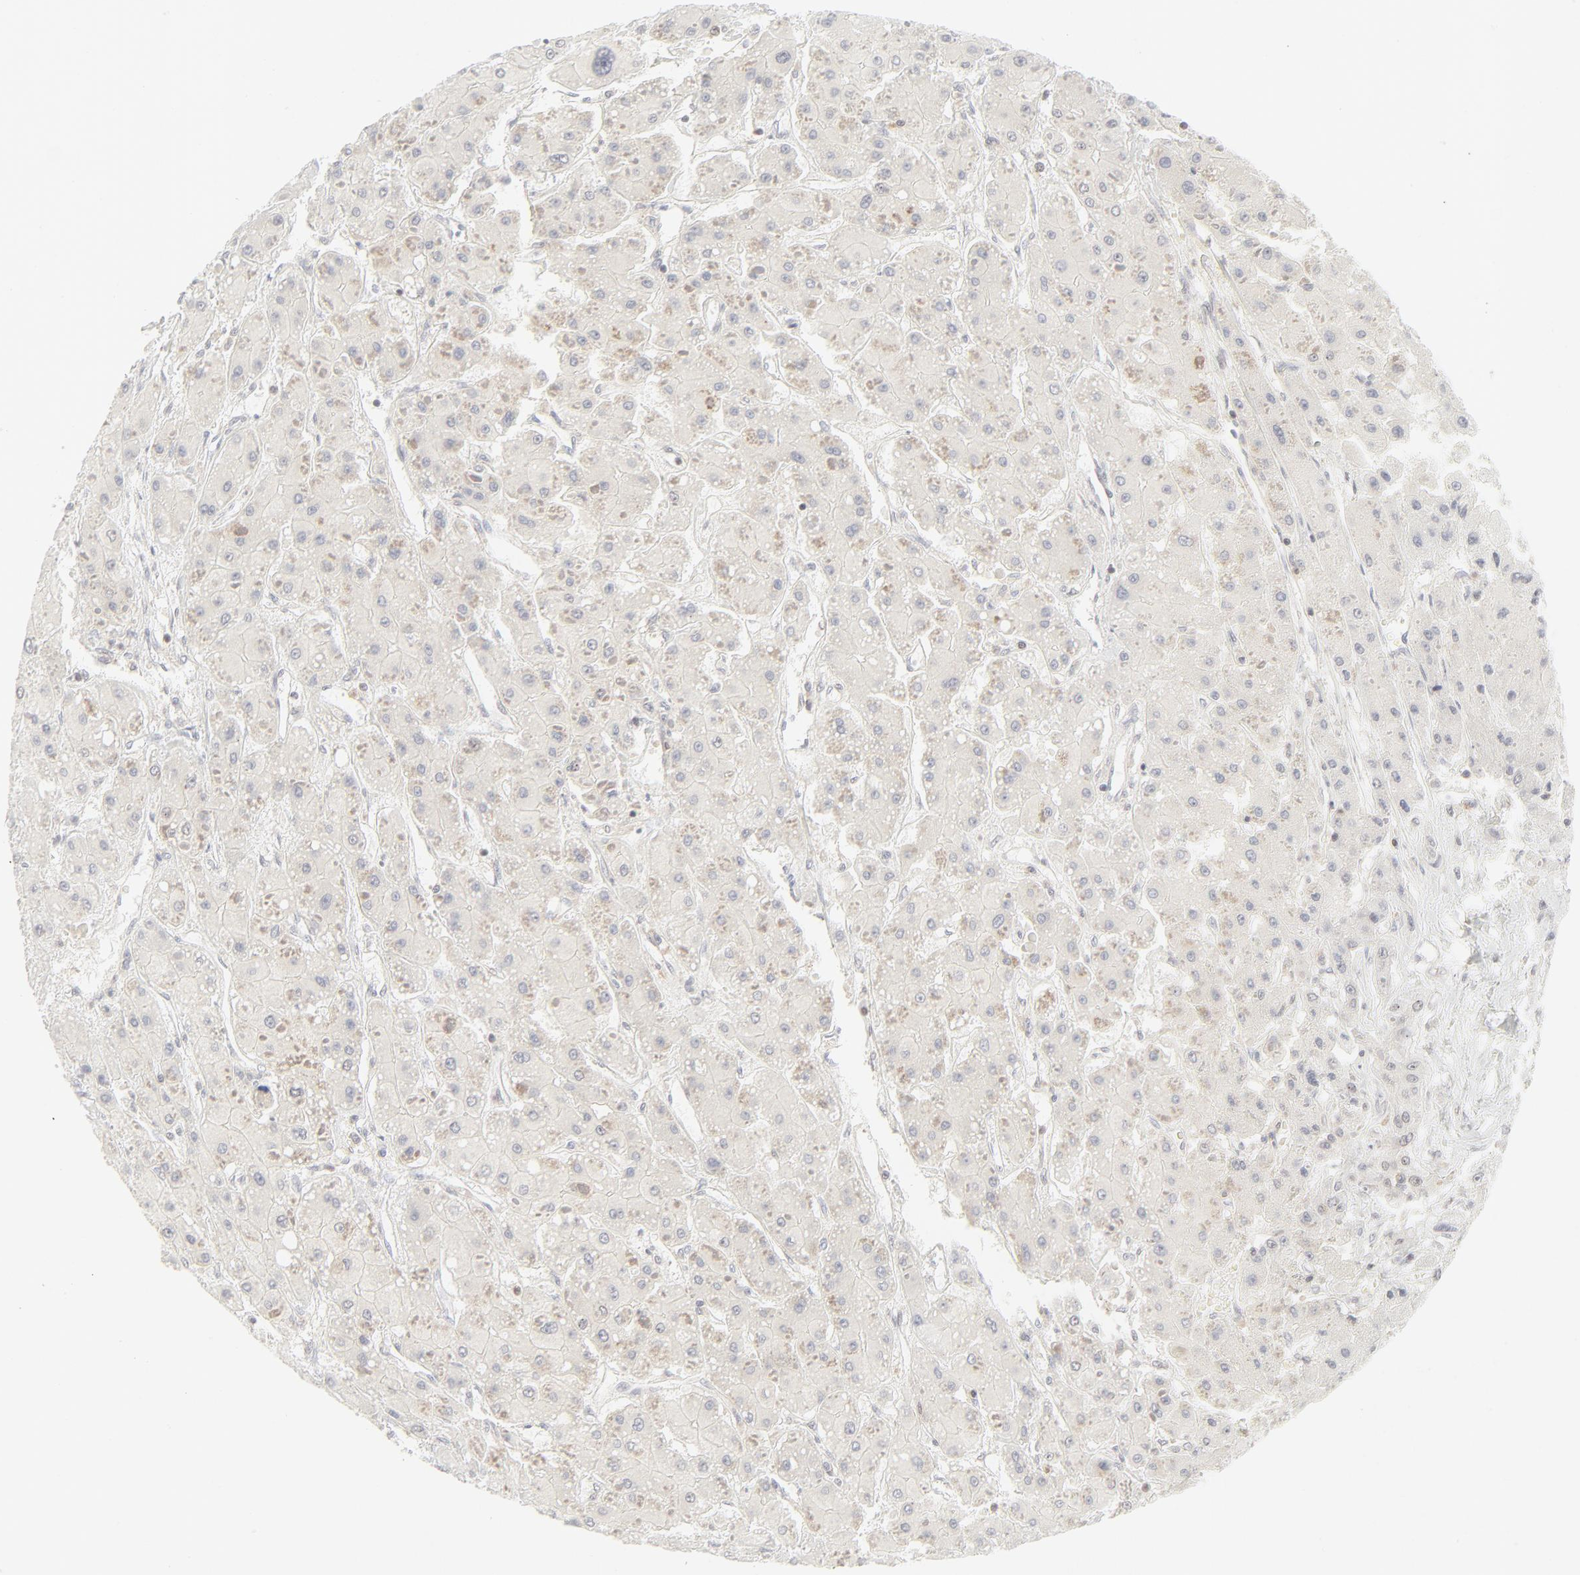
{"staining": {"intensity": "weak", "quantity": "<25%", "location": "cytoplasmic/membranous"}, "tissue": "liver cancer", "cell_type": "Tumor cells", "image_type": "cancer", "snomed": [{"axis": "morphology", "description": "Carcinoma, Hepatocellular, NOS"}, {"axis": "topography", "description": "Liver"}], "caption": "IHC image of neoplastic tissue: liver hepatocellular carcinoma stained with DAB (3,3'-diaminobenzidine) shows no significant protein expression in tumor cells. (DAB (3,3'-diaminobenzidine) IHC visualized using brightfield microscopy, high magnification).", "gene": "PRKCB", "patient": {"sex": "female", "age": 52}}